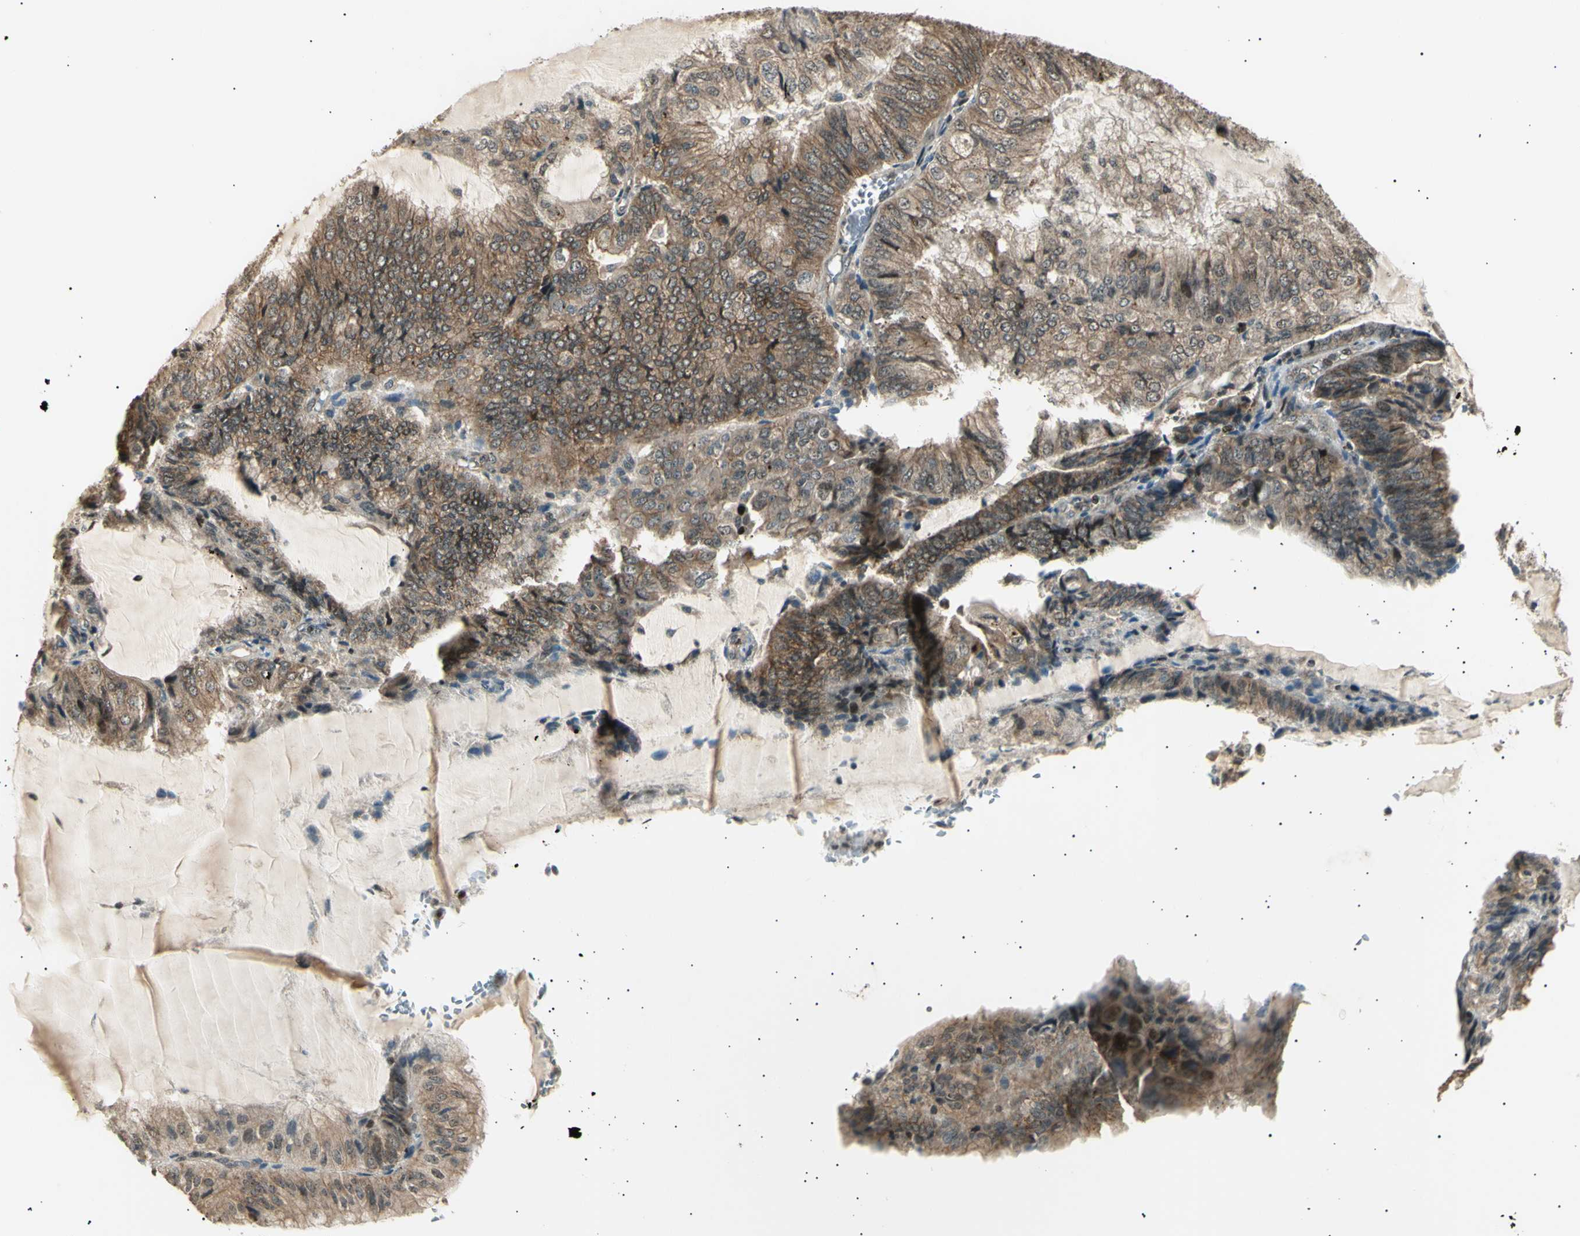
{"staining": {"intensity": "weak", "quantity": ">75%", "location": "cytoplasmic/membranous"}, "tissue": "endometrial cancer", "cell_type": "Tumor cells", "image_type": "cancer", "snomed": [{"axis": "morphology", "description": "Adenocarcinoma, NOS"}, {"axis": "topography", "description": "Endometrium"}], "caption": "Immunohistochemistry (IHC) micrograph of neoplastic tissue: endometrial adenocarcinoma stained using IHC reveals low levels of weak protein expression localized specifically in the cytoplasmic/membranous of tumor cells, appearing as a cytoplasmic/membranous brown color.", "gene": "NUAK2", "patient": {"sex": "female", "age": 81}}